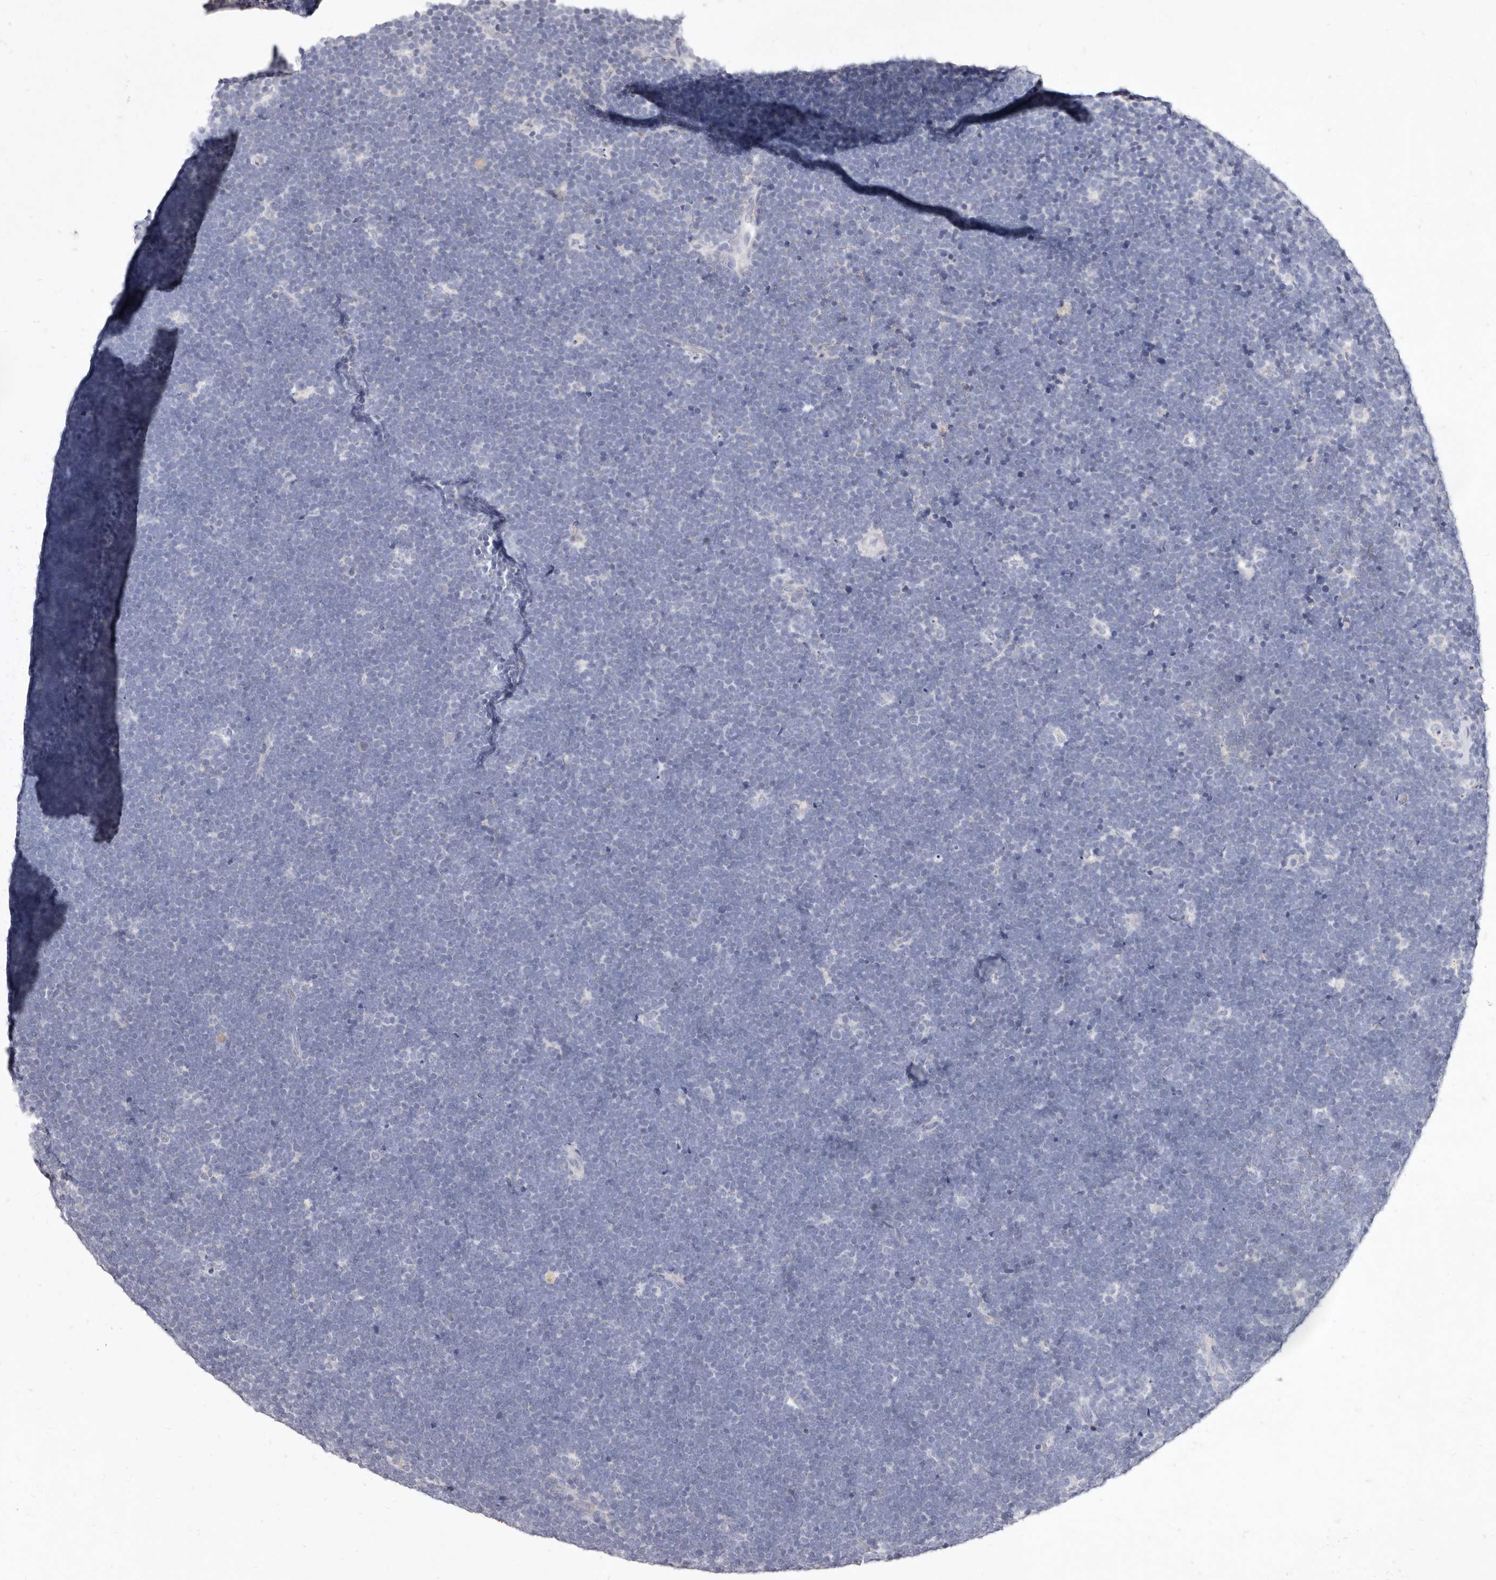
{"staining": {"intensity": "negative", "quantity": "none", "location": "none"}, "tissue": "lymphoma", "cell_type": "Tumor cells", "image_type": "cancer", "snomed": [{"axis": "morphology", "description": "Malignant lymphoma, non-Hodgkin's type, High grade"}, {"axis": "topography", "description": "Lymph node"}], "caption": "Immunohistochemistry (IHC) of lymphoma demonstrates no expression in tumor cells.", "gene": "CYP2E1", "patient": {"sex": "male", "age": 13}}